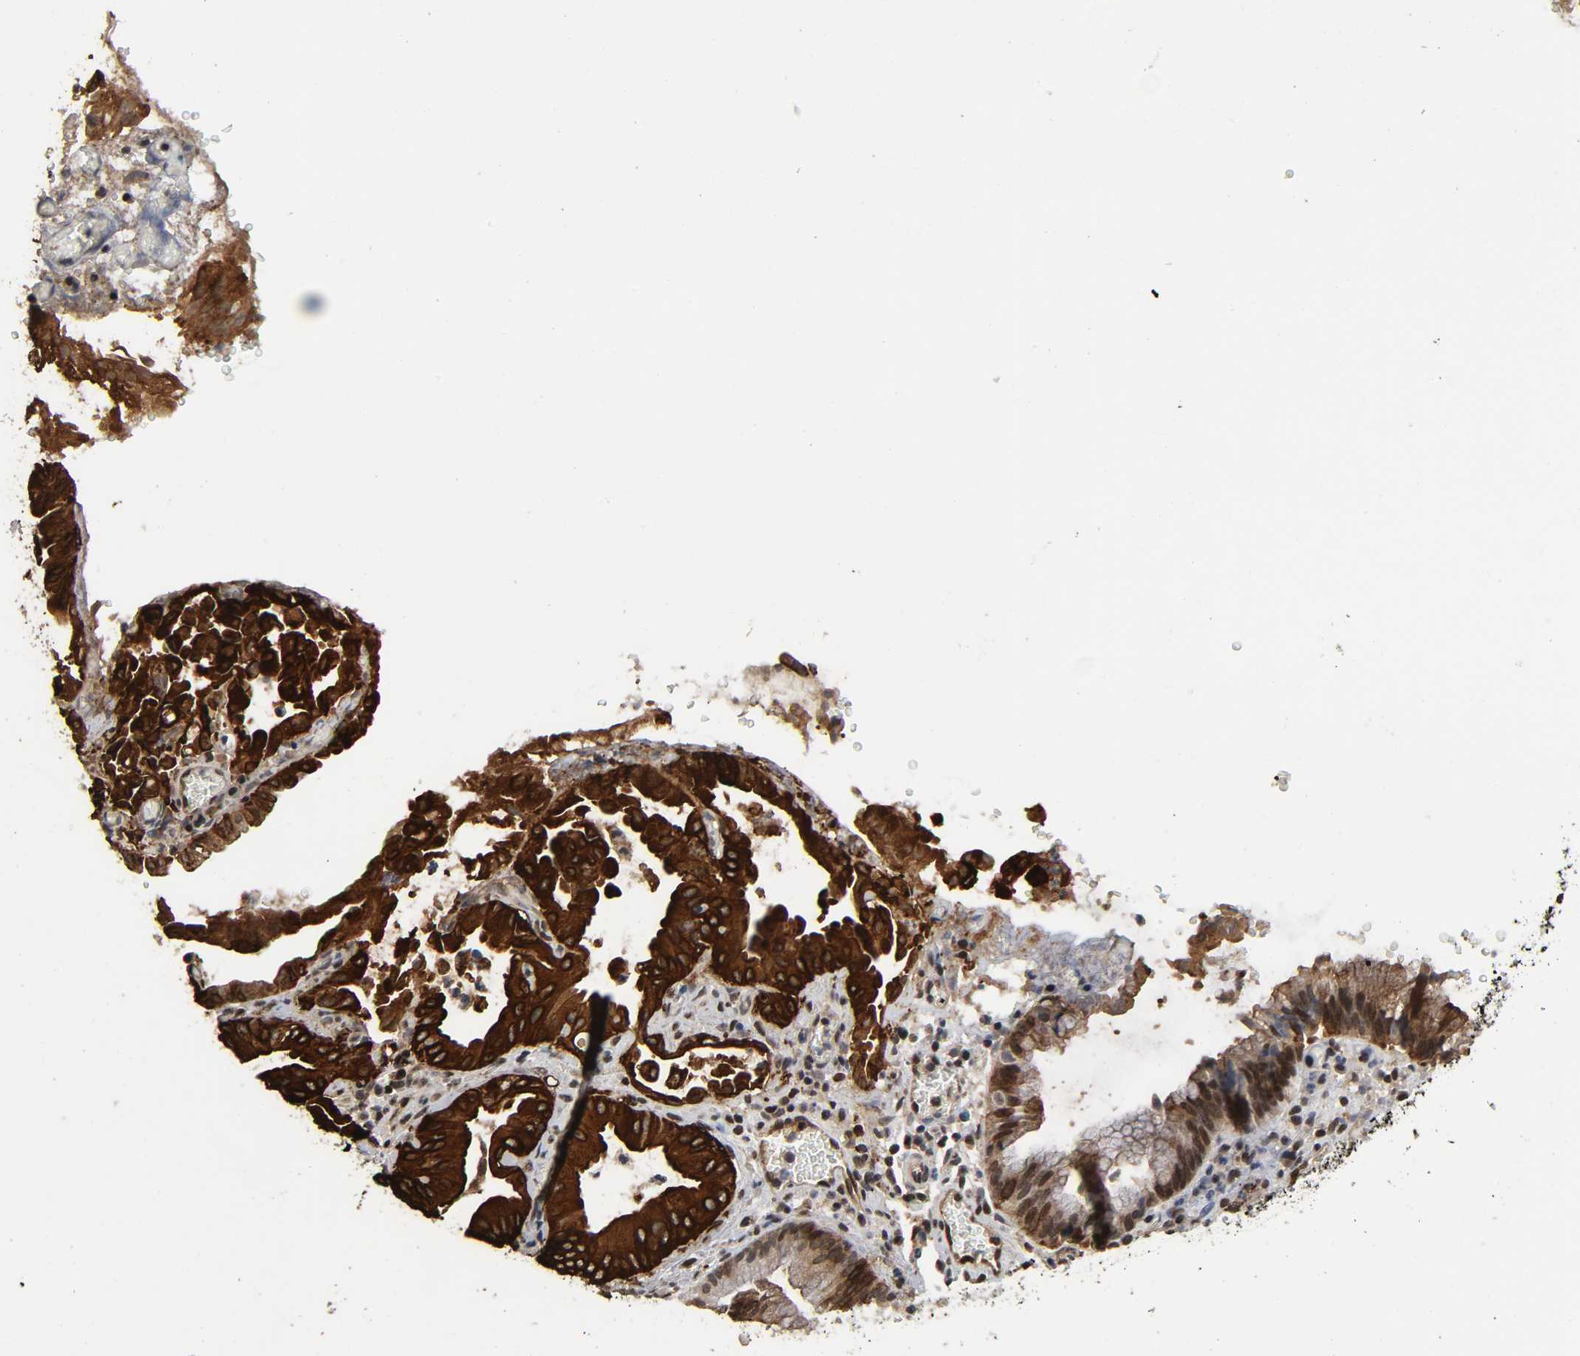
{"staining": {"intensity": "strong", "quantity": ">75%", "location": "cytoplasmic/membranous"}, "tissue": "liver cancer", "cell_type": "Tumor cells", "image_type": "cancer", "snomed": [{"axis": "morphology", "description": "Cholangiocarcinoma"}, {"axis": "topography", "description": "Liver"}], "caption": "Approximately >75% of tumor cells in liver cancer exhibit strong cytoplasmic/membranous protein staining as visualized by brown immunohistochemical staining.", "gene": "AHNAK2", "patient": {"sex": "male", "age": 58}}